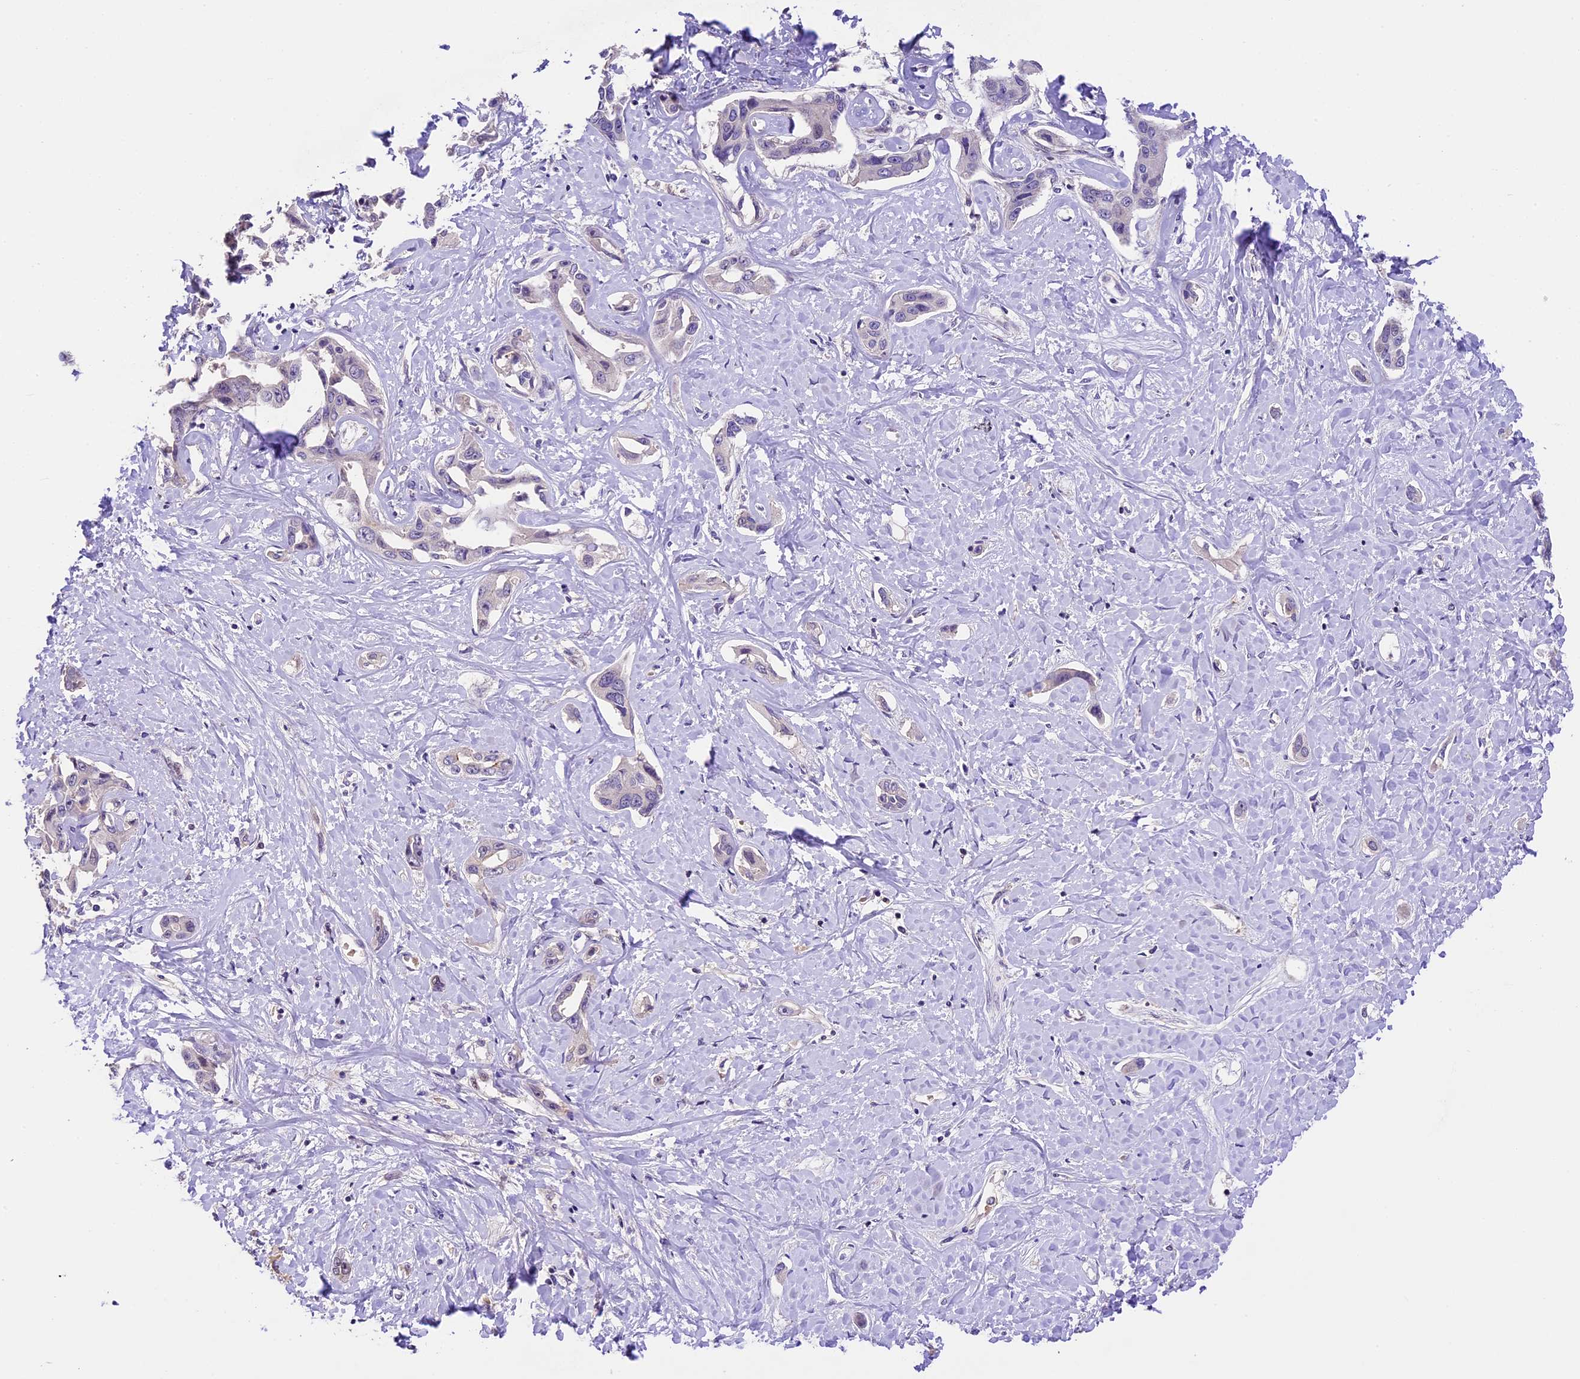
{"staining": {"intensity": "negative", "quantity": "none", "location": "none"}, "tissue": "liver cancer", "cell_type": "Tumor cells", "image_type": "cancer", "snomed": [{"axis": "morphology", "description": "Cholangiocarcinoma"}, {"axis": "topography", "description": "Liver"}], "caption": "Image shows no protein staining in tumor cells of liver cholangiocarcinoma tissue.", "gene": "DGKH", "patient": {"sex": "male", "age": 59}}